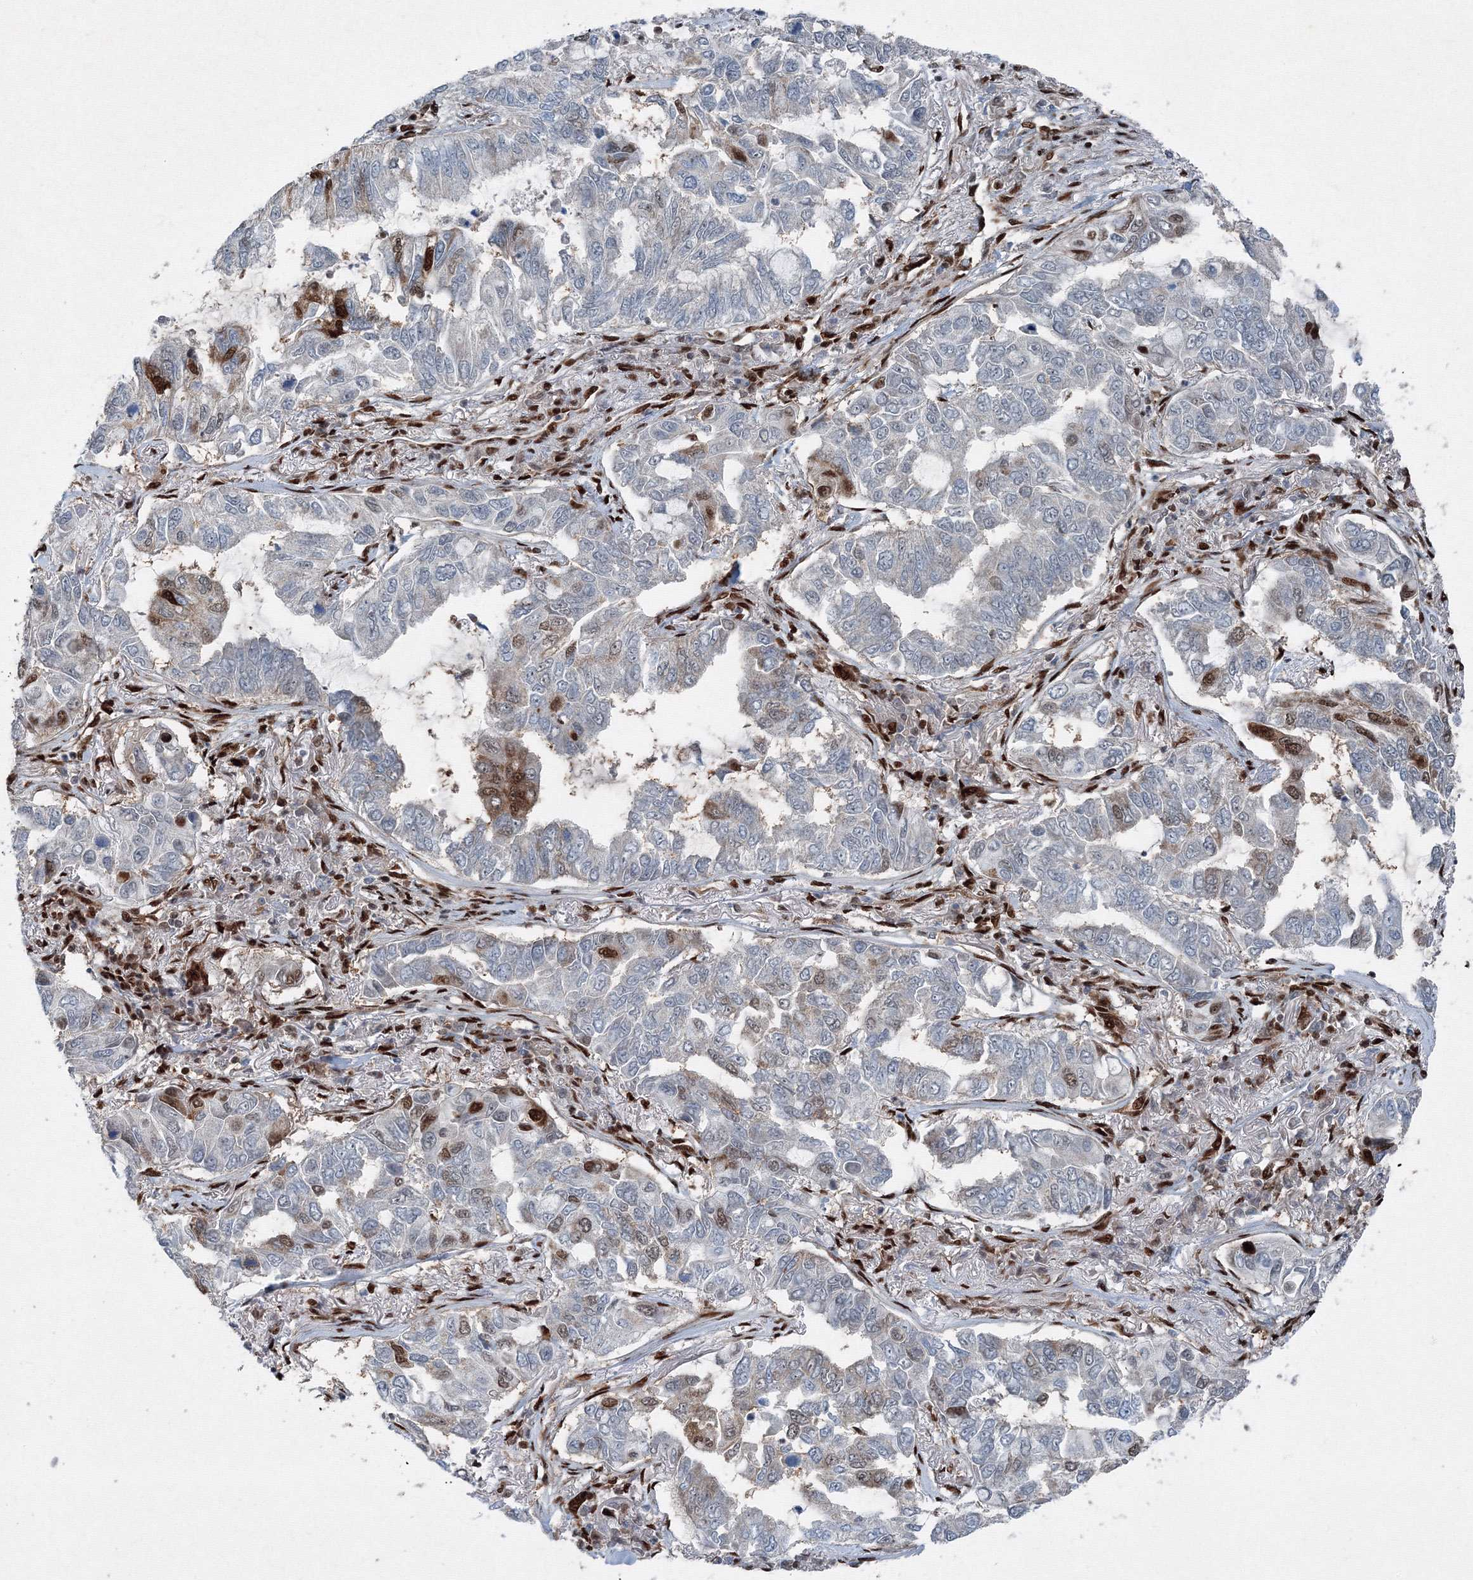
{"staining": {"intensity": "moderate", "quantity": ">75%", "location": "nuclear"}, "tissue": "lung cancer", "cell_type": "Tumor cells", "image_type": "cancer", "snomed": [{"axis": "morphology", "description": "Adenocarcinoma, NOS"}, {"axis": "topography", "description": "Lung"}], "caption": "A medium amount of moderate nuclear expression is present in approximately >75% of tumor cells in lung cancer (adenocarcinoma) tissue. The staining is performed using DAB (3,3'-diaminobenzidine) brown chromogen to label protein expression. The nuclei are counter-stained blue using hematoxylin.", "gene": "SNRPC", "patient": {"sex": "male", "age": 64}}